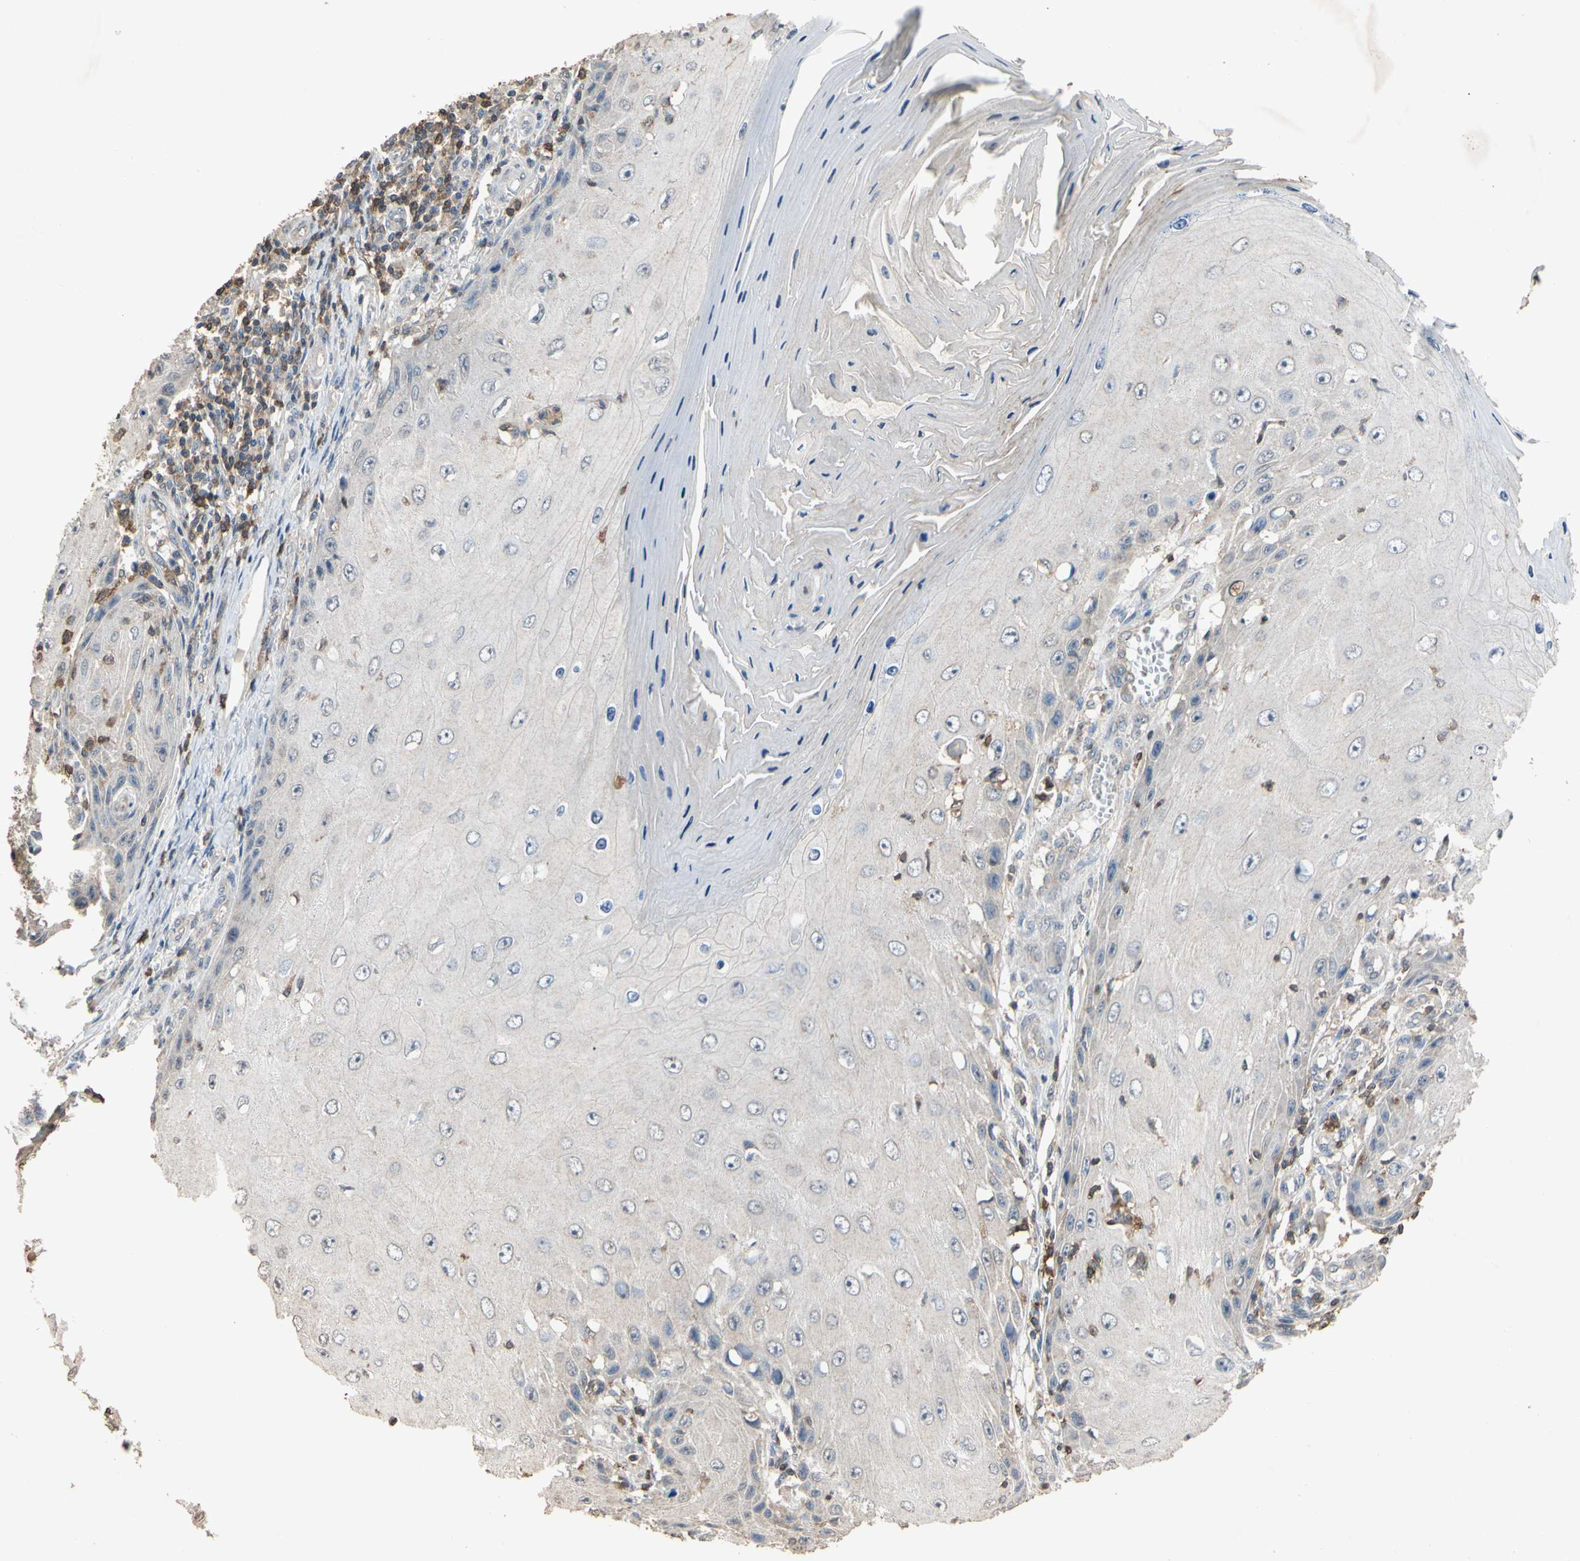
{"staining": {"intensity": "negative", "quantity": "none", "location": "none"}, "tissue": "skin cancer", "cell_type": "Tumor cells", "image_type": "cancer", "snomed": [{"axis": "morphology", "description": "Squamous cell carcinoma, NOS"}, {"axis": "topography", "description": "Skin"}], "caption": "Human skin cancer (squamous cell carcinoma) stained for a protein using immunohistochemistry exhibits no expression in tumor cells.", "gene": "MAP3K10", "patient": {"sex": "female", "age": 73}}